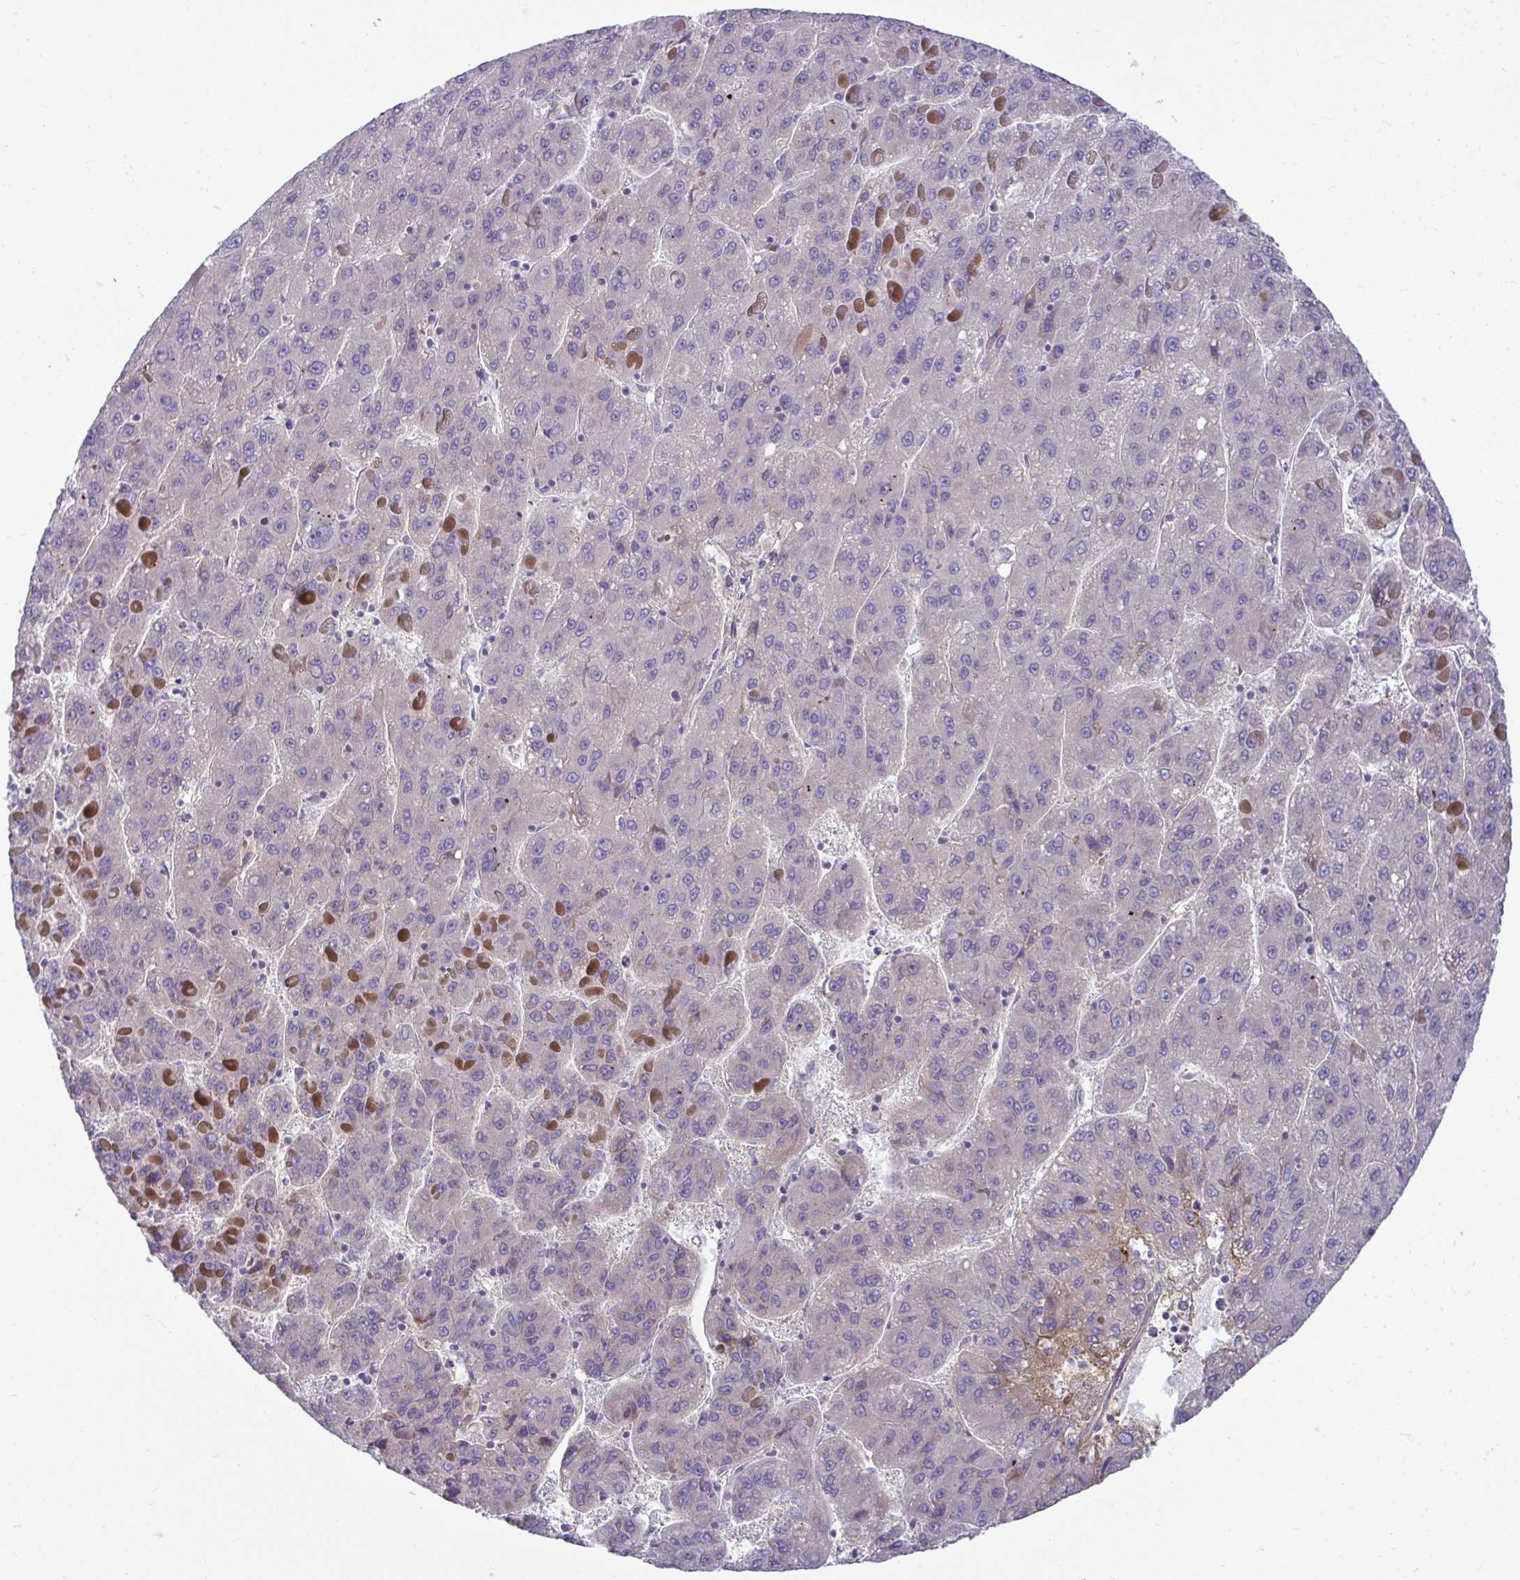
{"staining": {"intensity": "negative", "quantity": "none", "location": "none"}, "tissue": "liver cancer", "cell_type": "Tumor cells", "image_type": "cancer", "snomed": [{"axis": "morphology", "description": "Carcinoma, Hepatocellular, NOS"}, {"axis": "topography", "description": "Liver"}], "caption": "Protein analysis of liver cancer (hepatocellular carcinoma) displays no significant staining in tumor cells.", "gene": "PIGZ", "patient": {"sex": "female", "age": 82}}